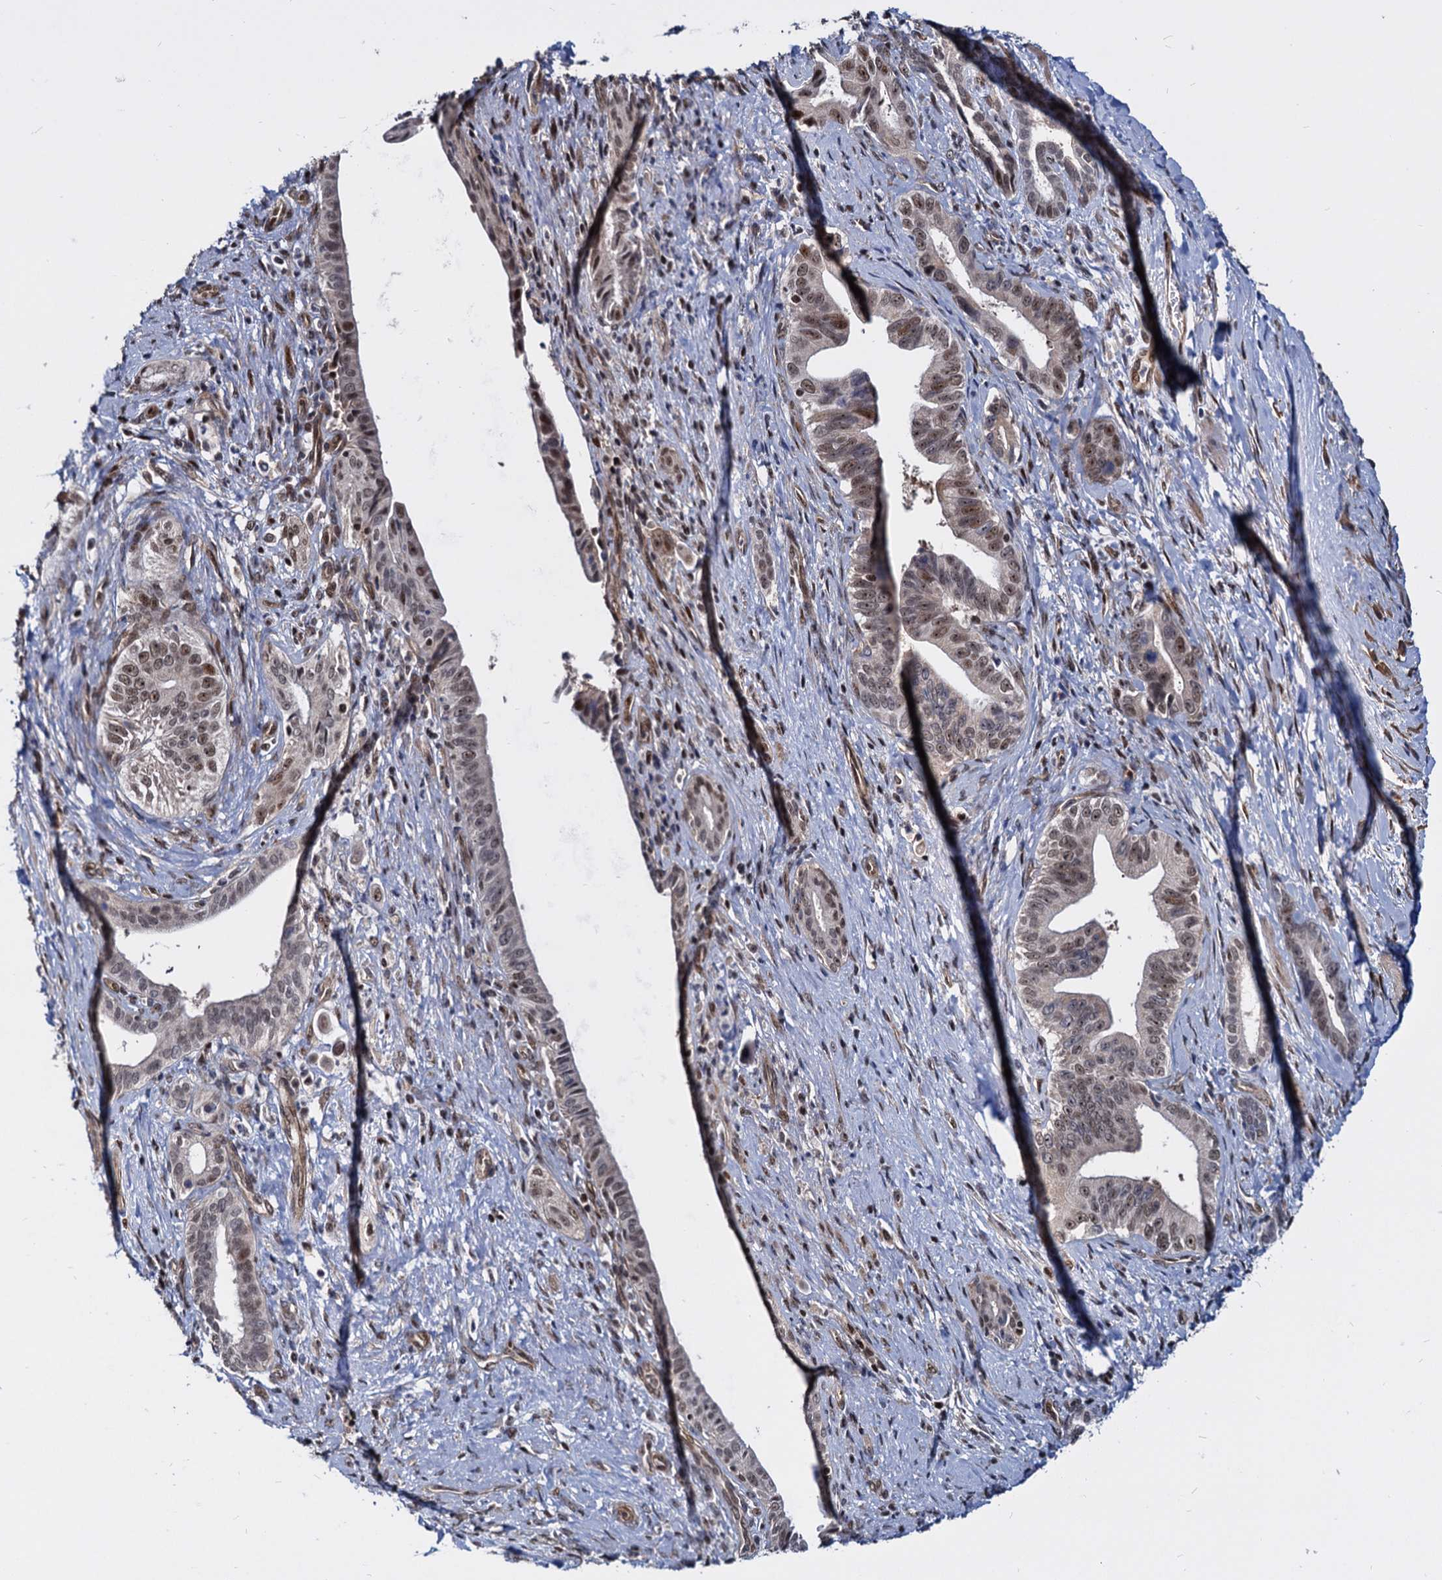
{"staining": {"intensity": "moderate", "quantity": ">75%", "location": "nuclear"}, "tissue": "pancreatic cancer", "cell_type": "Tumor cells", "image_type": "cancer", "snomed": [{"axis": "morphology", "description": "Adenocarcinoma, NOS"}, {"axis": "topography", "description": "Pancreas"}], "caption": "The histopathology image reveals staining of adenocarcinoma (pancreatic), revealing moderate nuclear protein expression (brown color) within tumor cells. The protein of interest is stained brown, and the nuclei are stained in blue (DAB IHC with brightfield microscopy, high magnification).", "gene": "UBLCP1", "patient": {"sex": "female", "age": 55}}